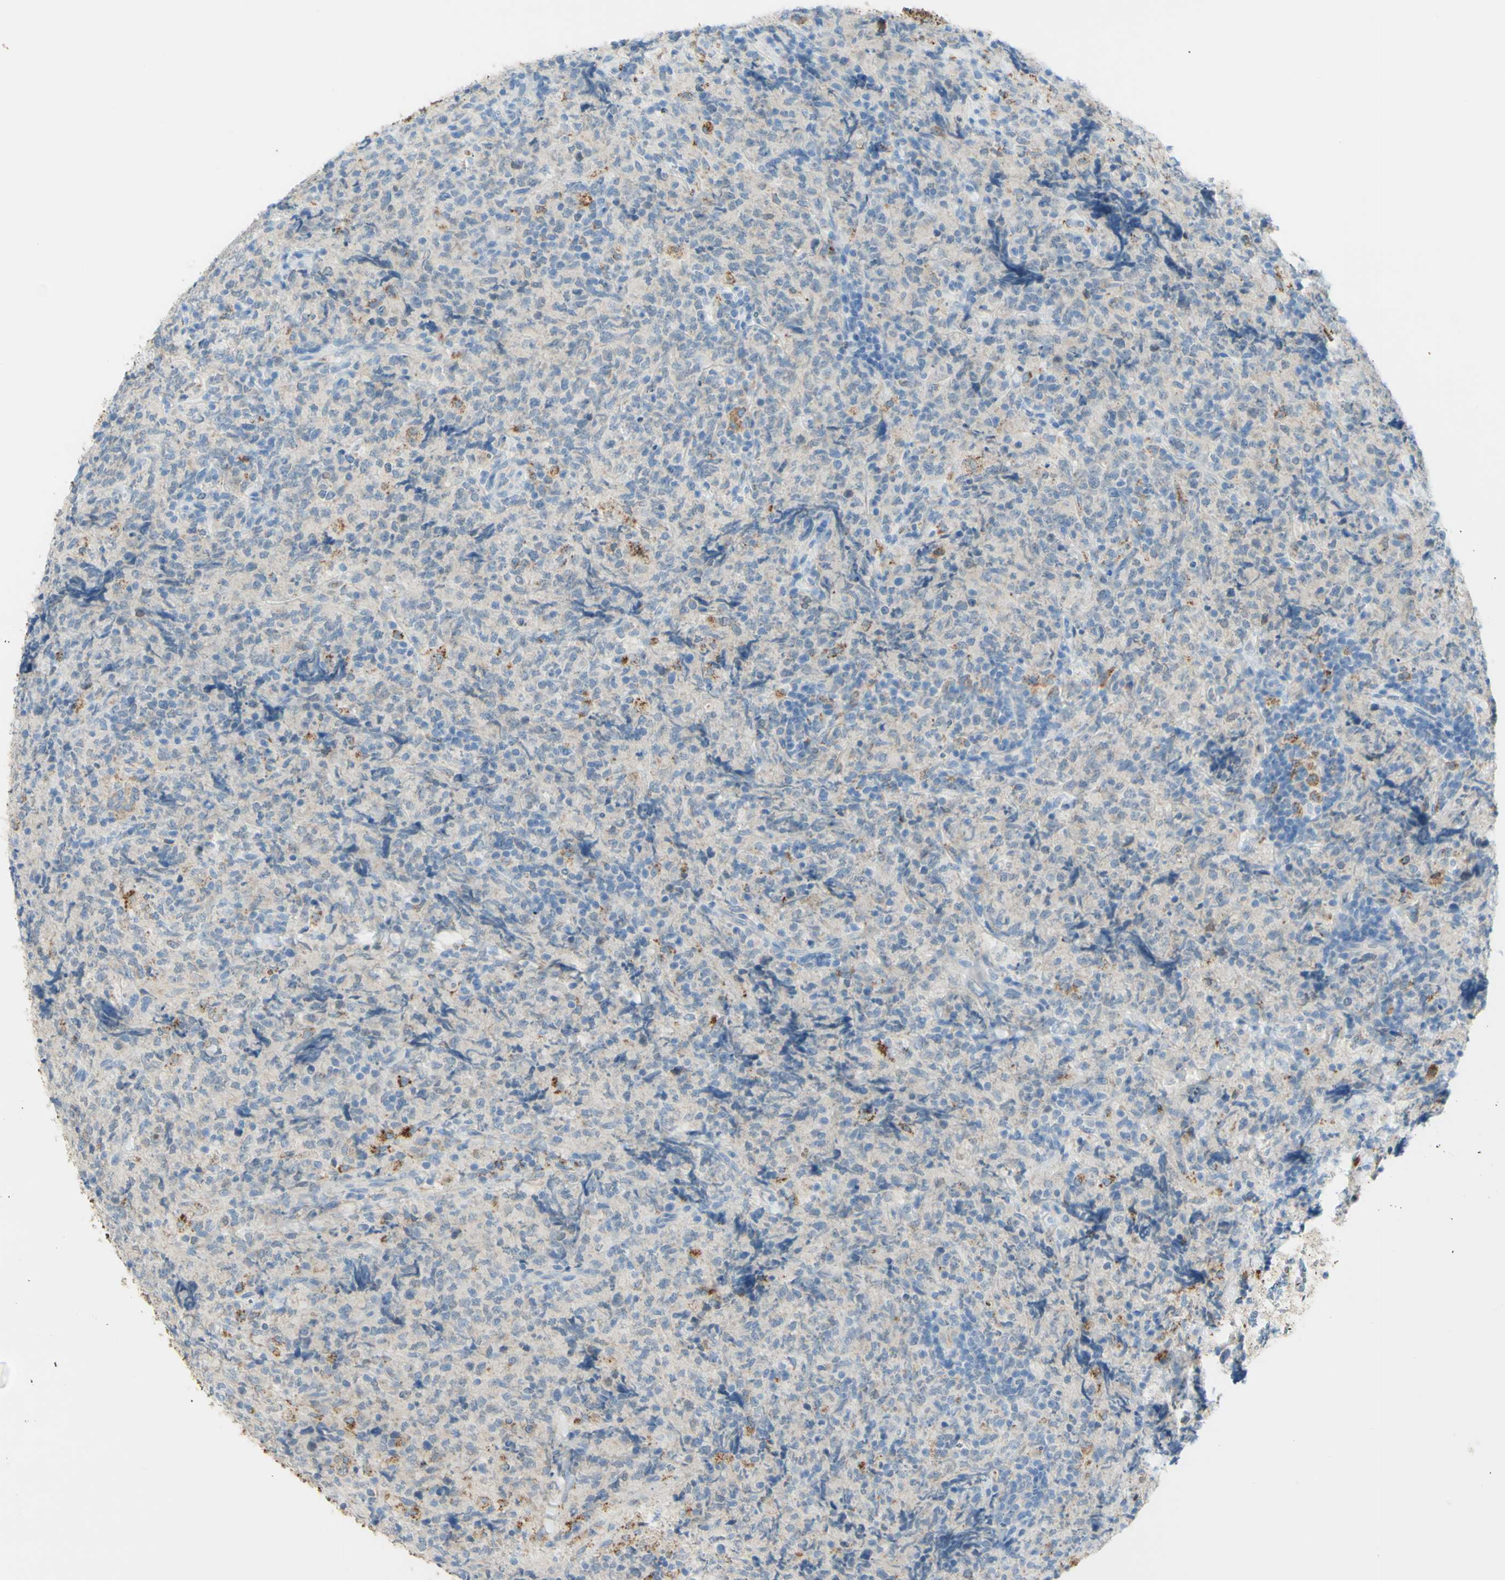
{"staining": {"intensity": "moderate", "quantity": "<25%", "location": "cytoplasmic/membranous"}, "tissue": "lymphoma", "cell_type": "Tumor cells", "image_type": "cancer", "snomed": [{"axis": "morphology", "description": "Malignant lymphoma, non-Hodgkin's type, High grade"}, {"axis": "topography", "description": "Tonsil"}], "caption": "DAB (3,3'-diaminobenzidine) immunohistochemical staining of human lymphoma shows moderate cytoplasmic/membranous protein positivity in about <25% of tumor cells.", "gene": "TSPAN1", "patient": {"sex": "female", "age": 36}}